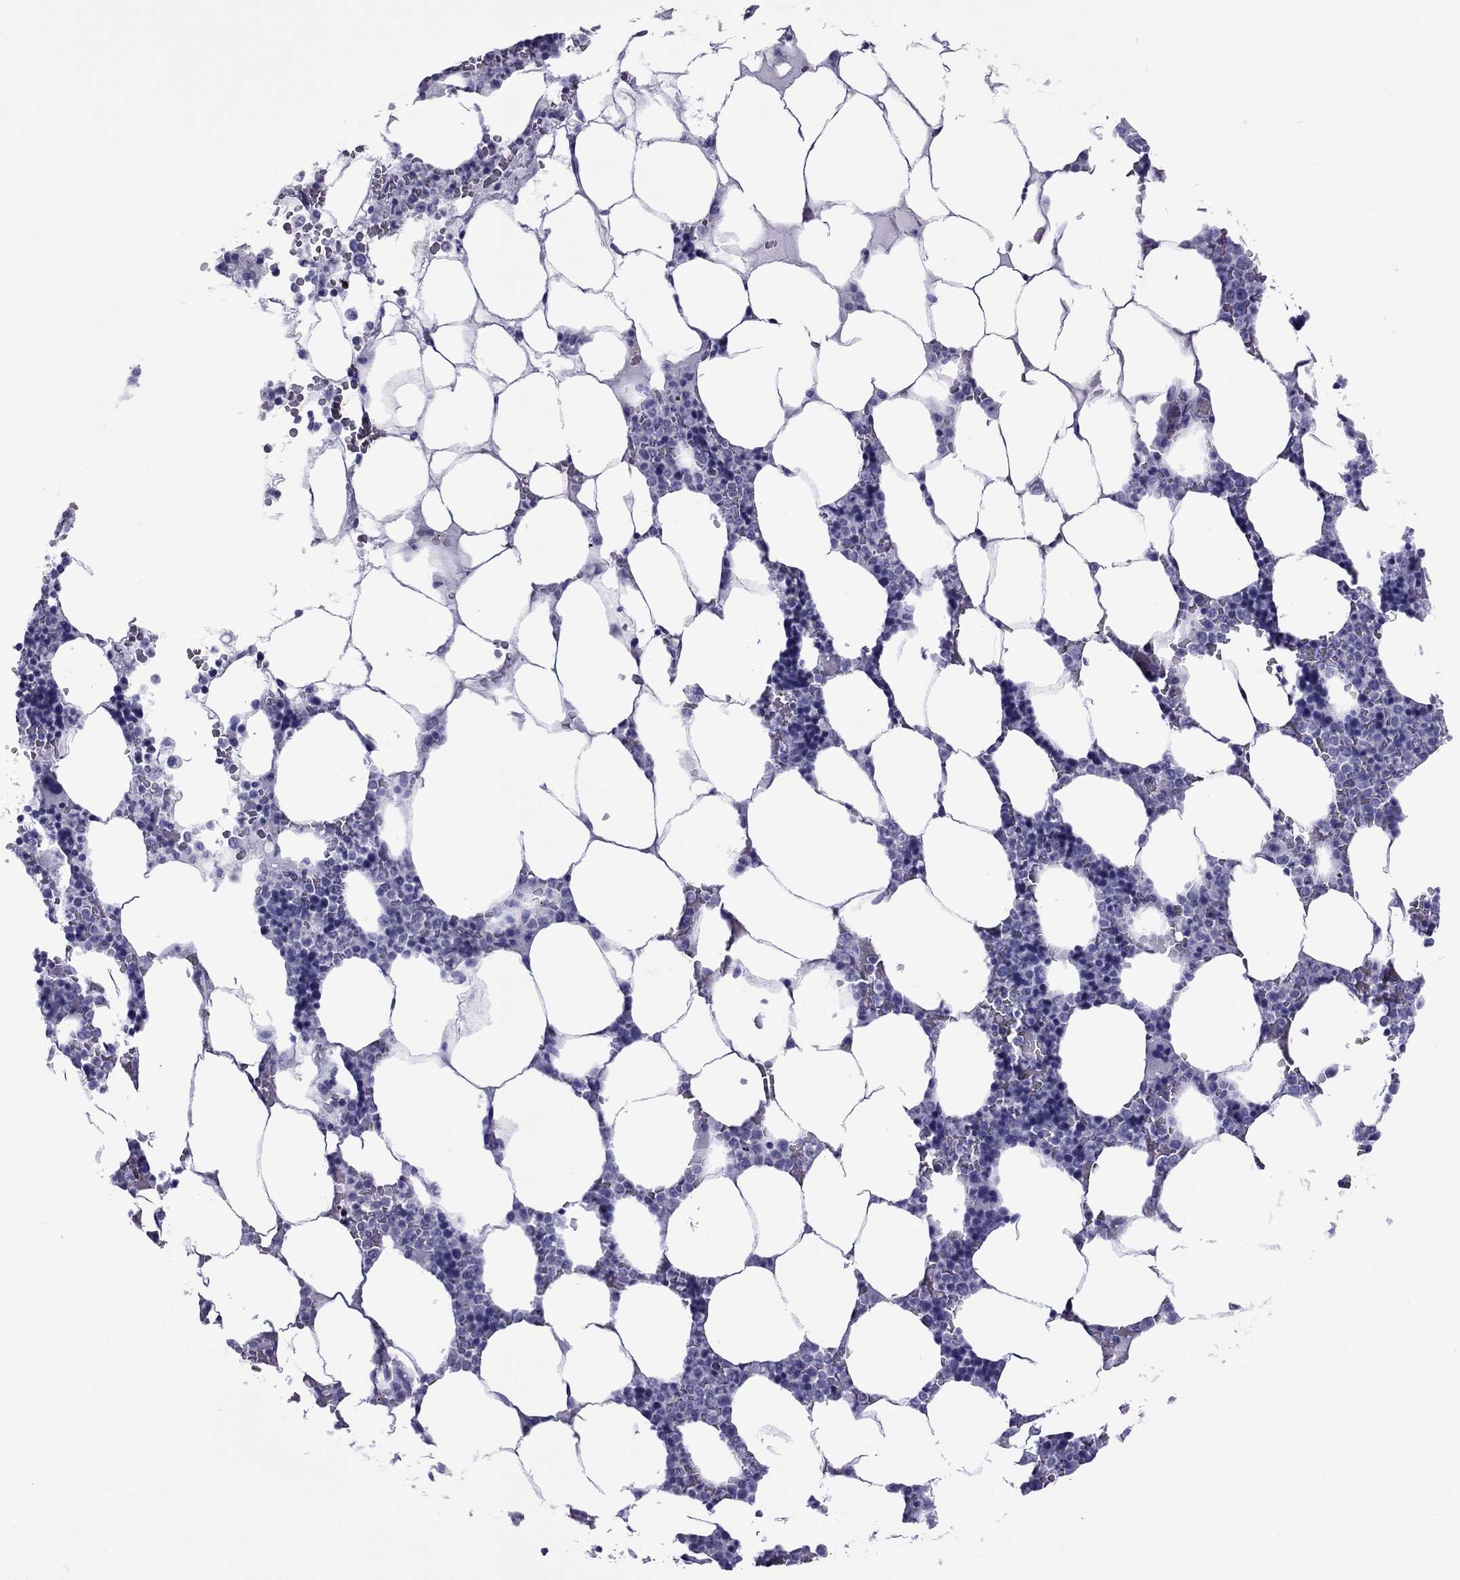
{"staining": {"intensity": "negative", "quantity": "none", "location": "none"}, "tissue": "bone marrow", "cell_type": "Hematopoietic cells", "image_type": "normal", "snomed": [{"axis": "morphology", "description": "Normal tissue, NOS"}, {"axis": "topography", "description": "Bone marrow"}], "caption": "Immunohistochemical staining of unremarkable bone marrow shows no significant positivity in hematopoietic cells. Brightfield microscopy of immunohistochemistry (IHC) stained with DAB (brown) and hematoxylin (blue), captured at high magnification.", "gene": "MYL11", "patient": {"sex": "male", "age": 63}}